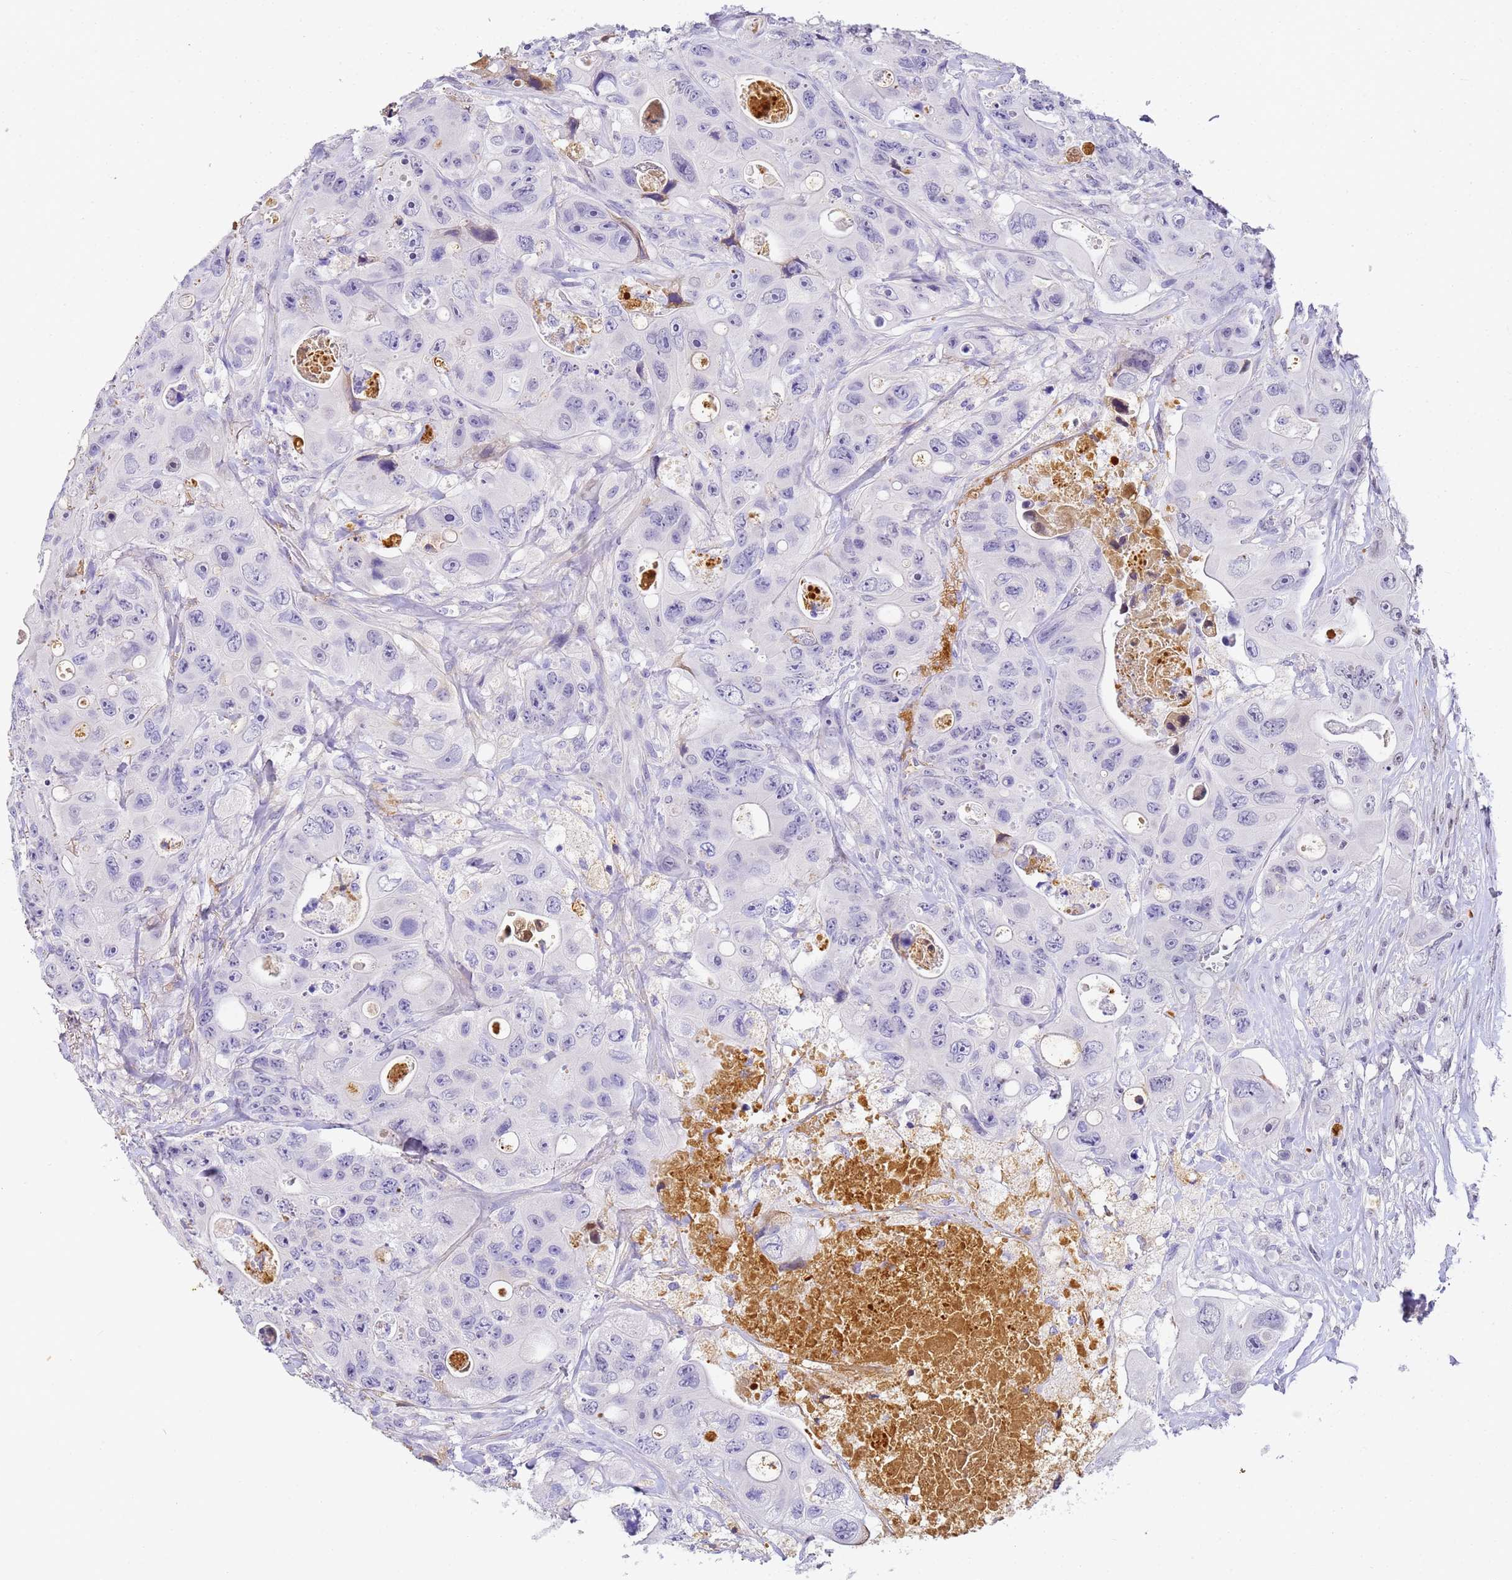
{"staining": {"intensity": "negative", "quantity": "none", "location": "none"}, "tissue": "colorectal cancer", "cell_type": "Tumor cells", "image_type": "cancer", "snomed": [{"axis": "morphology", "description": "Adenocarcinoma, NOS"}, {"axis": "topography", "description": "Colon"}], "caption": "Human adenocarcinoma (colorectal) stained for a protein using IHC reveals no staining in tumor cells.", "gene": "CFHR2", "patient": {"sex": "female", "age": 46}}